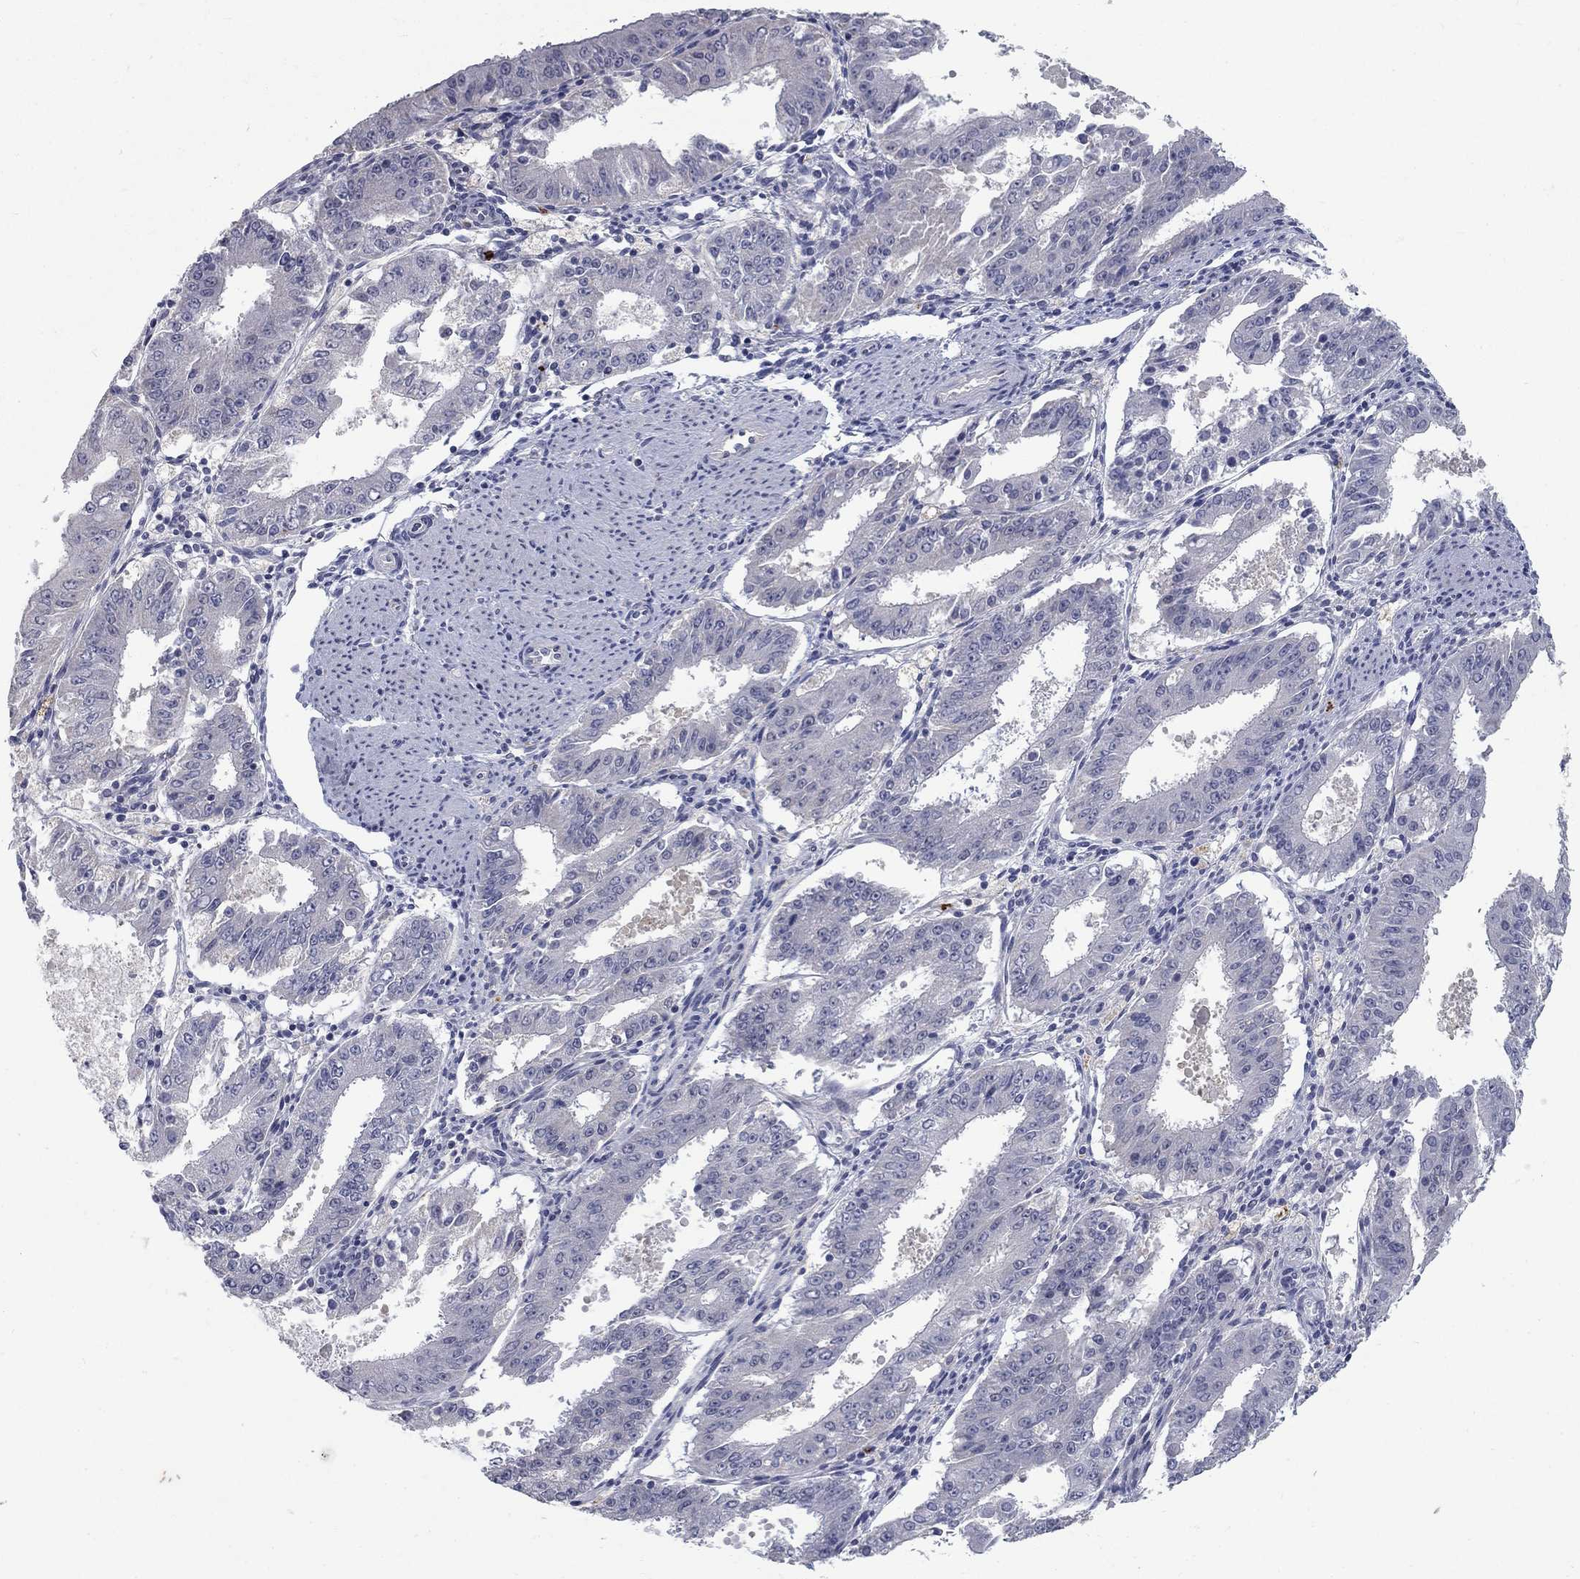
{"staining": {"intensity": "negative", "quantity": "none", "location": "none"}, "tissue": "ovarian cancer", "cell_type": "Tumor cells", "image_type": "cancer", "snomed": [{"axis": "morphology", "description": "Carcinoma, endometroid"}, {"axis": "topography", "description": "Ovary"}], "caption": "There is no significant staining in tumor cells of ovarian endometroid carcinoma.", "gene": "MTSS2", "patient": {"sex": "female", "age": 42}}